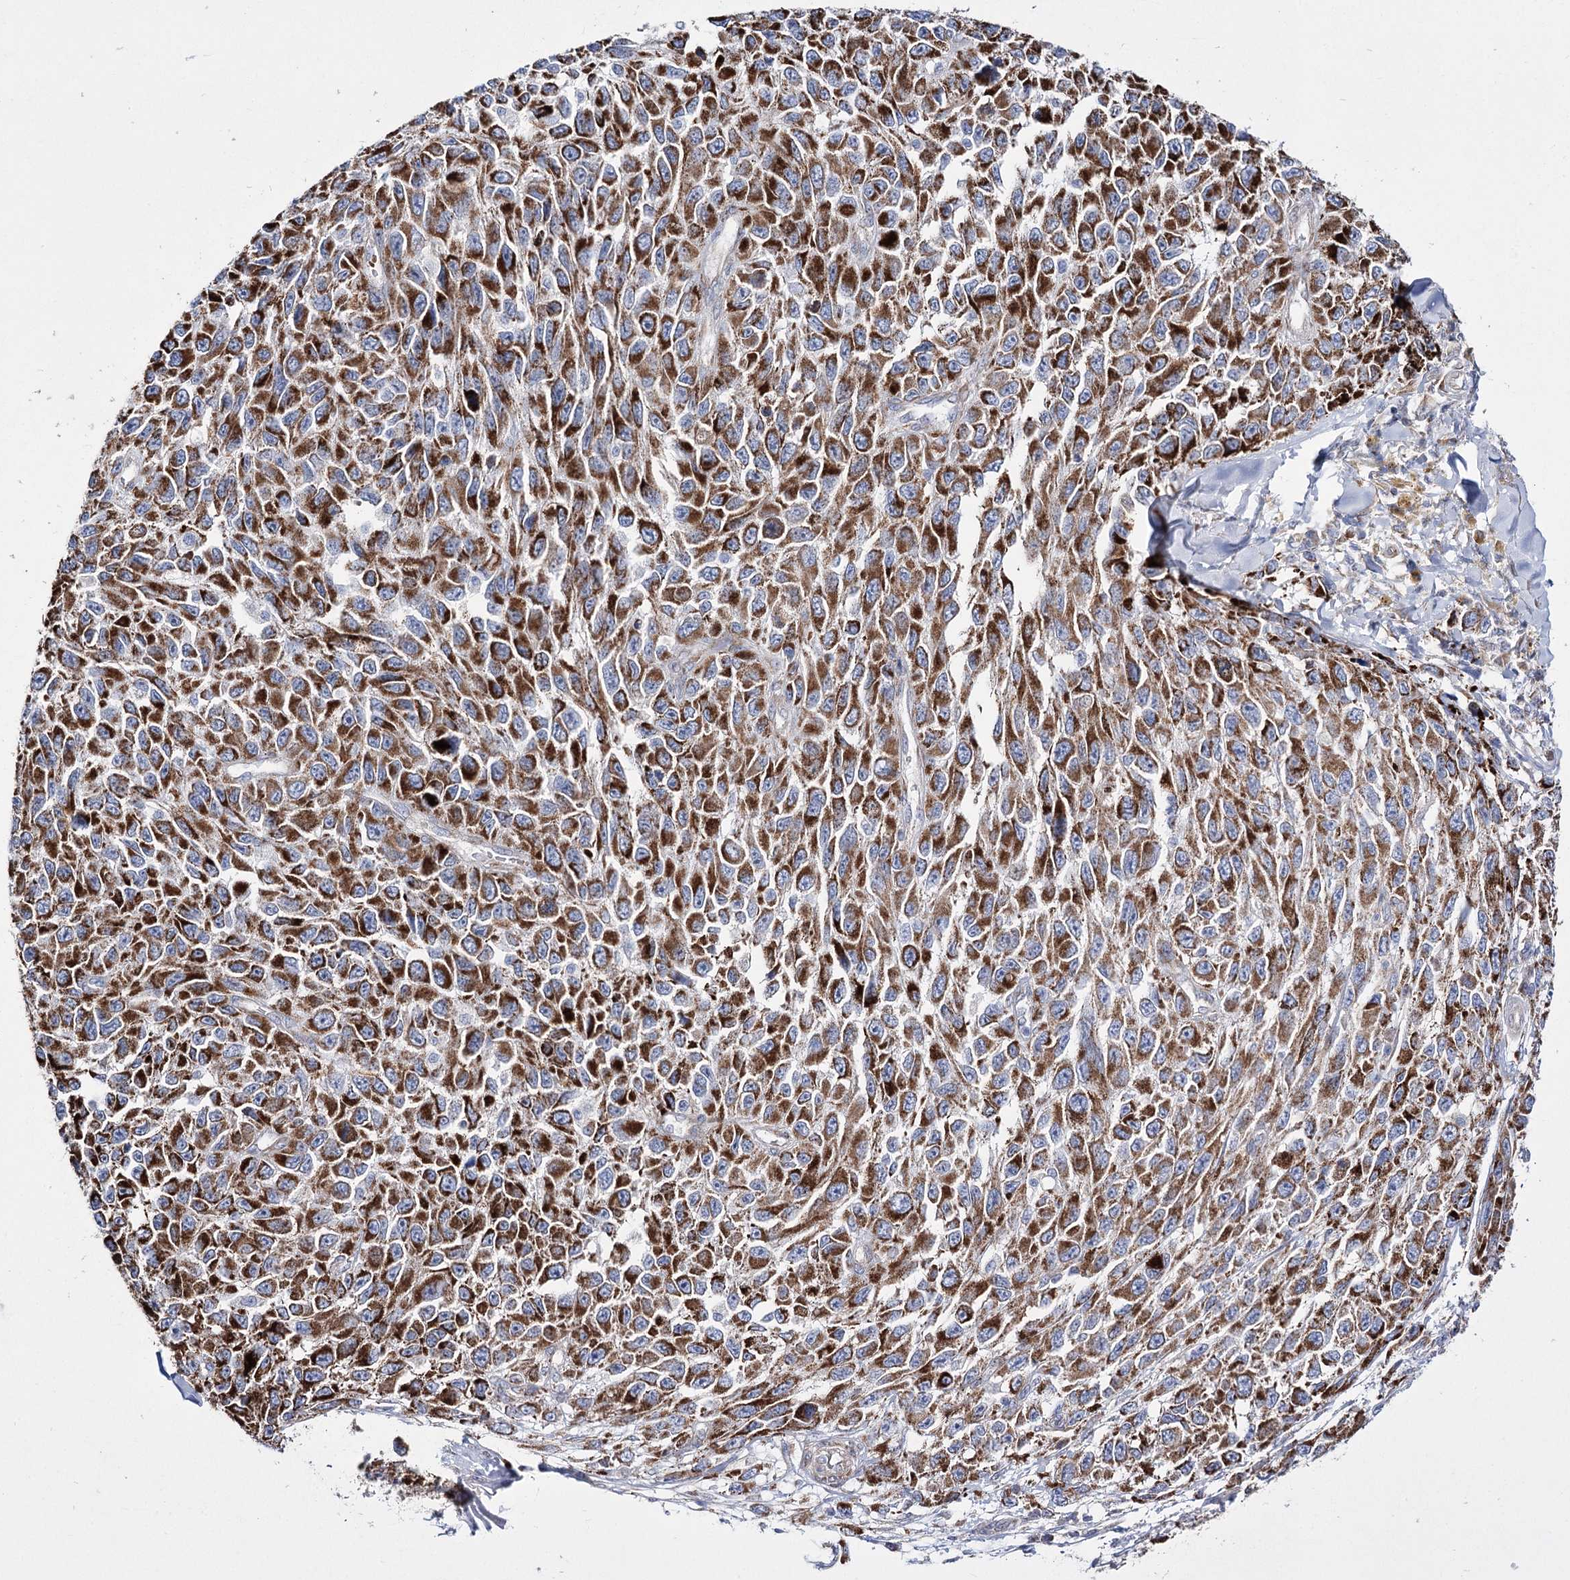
{"staining": {"intensity": "strong", "quantity": ">75%", "location": "cytoplasmic/membranous"}, "tissue": "melanoma", "cell_type": "Tumor cells", "image_type": "cancer", "snomed": [{"axis": "morphology", "description": "Normal tissue, NOS"}, {"axis": "morphology", "description": "Malignant melanoma, NOS"}, {"axis": "topography", "description": "Skin"}], "caption": "Strong cytoplasmic/membranous protein expression is appreciated in about >75% of tumor cells in melanoma. (DAB IHC with brightfield microscopy, high magnification).", "gene": "OSBPL5", "patient": {"sex": "female", "age": 96}}